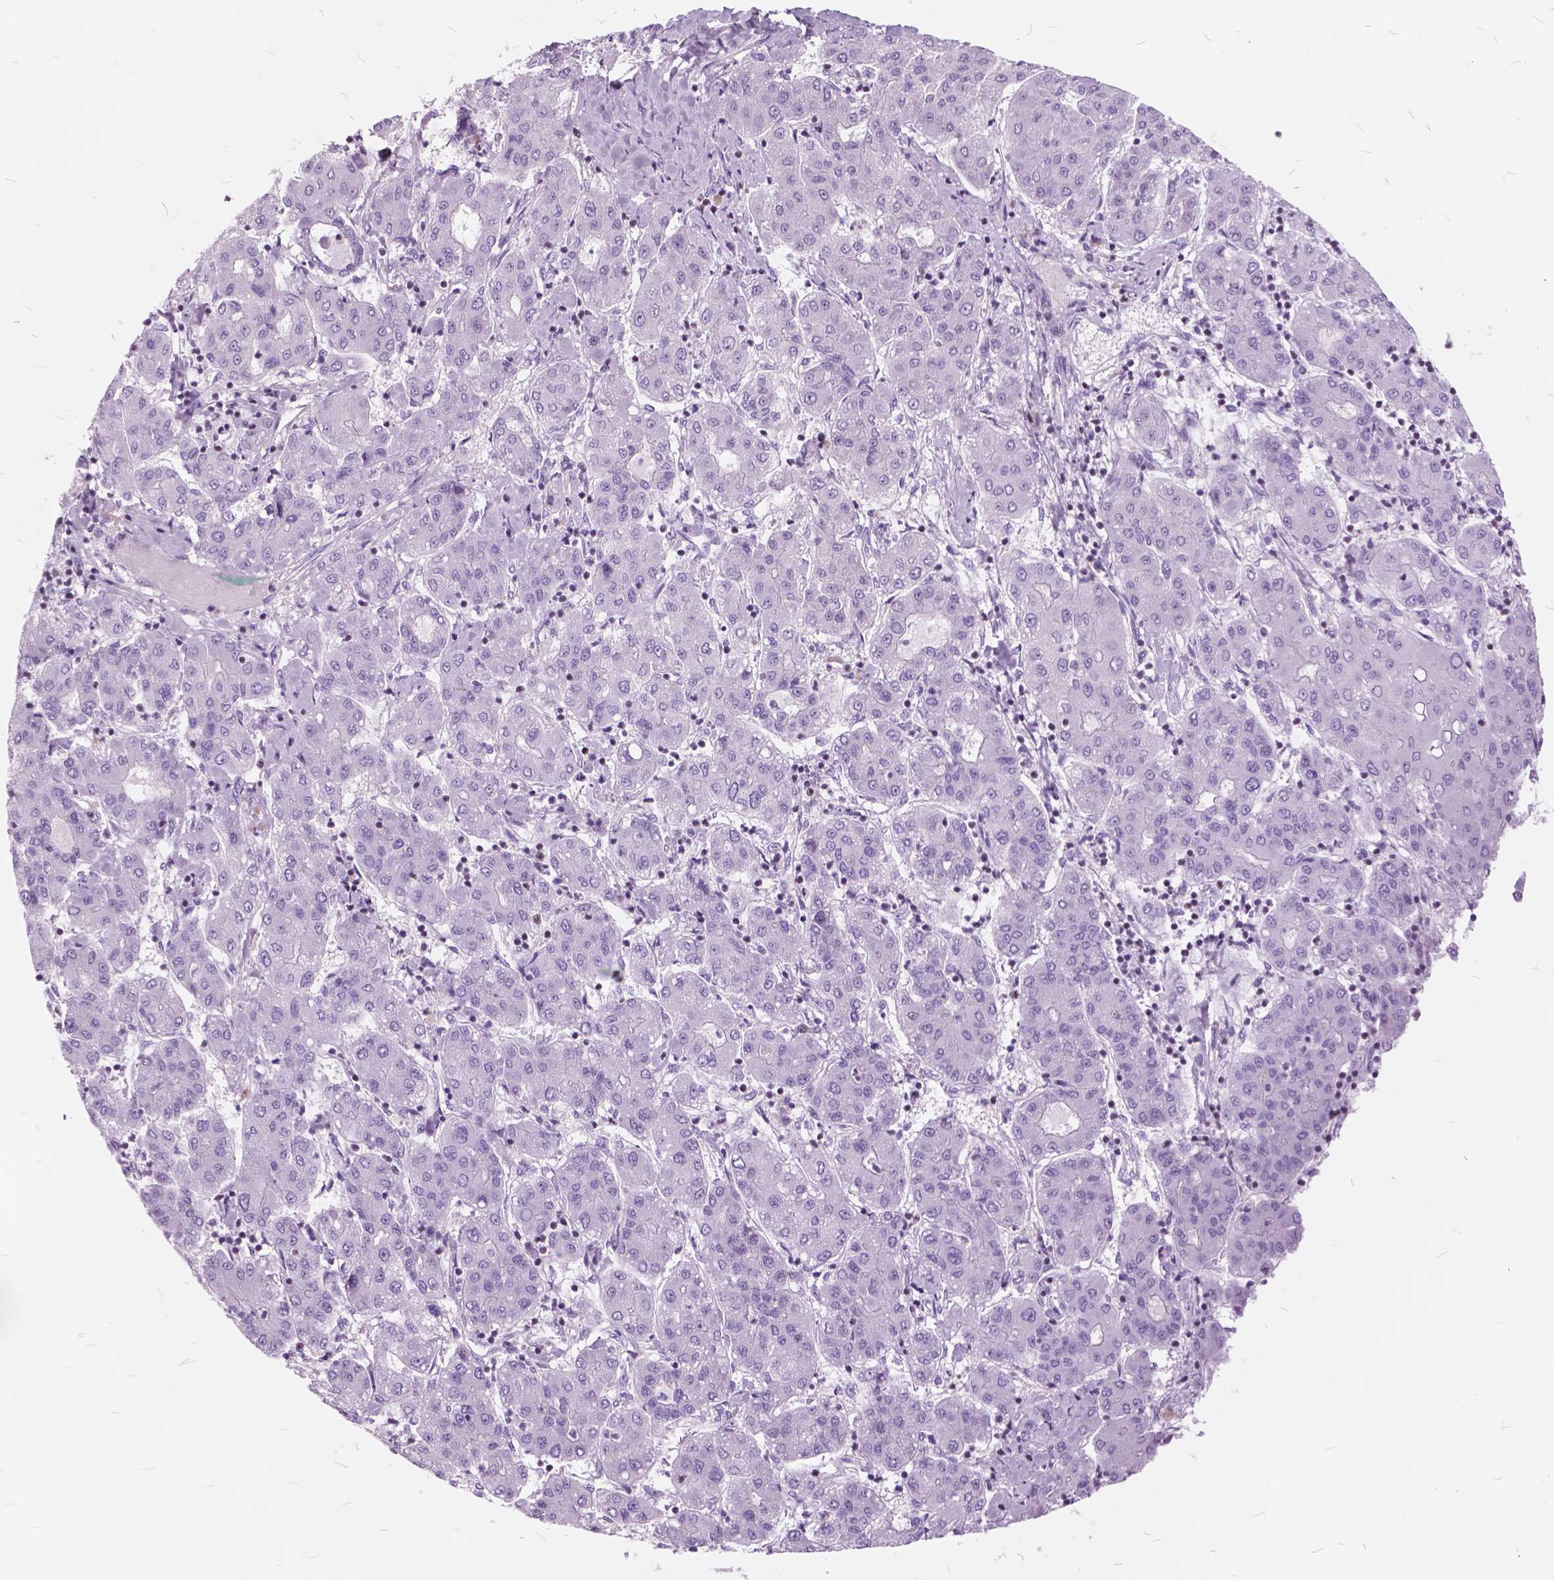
{"staining": {"intensity": "negative", "quantity": "none", "location": "none"}, "tissue": "liver cancer", "cell_type": "Tumor cells", "image_type": "cancer", "snomed": [{"axis": "morphology", "description": "Carcinoma, Hepatocellular, NOS"}, {"axis": "topography", "description": "Liver"}], "caption": "Liver cancer stained for a protein using immunohistochemistry (IHC) demonstrates no positivity tumor cells.", "gene": "SP140", "patient": {"sex": "male", "age": 65}}